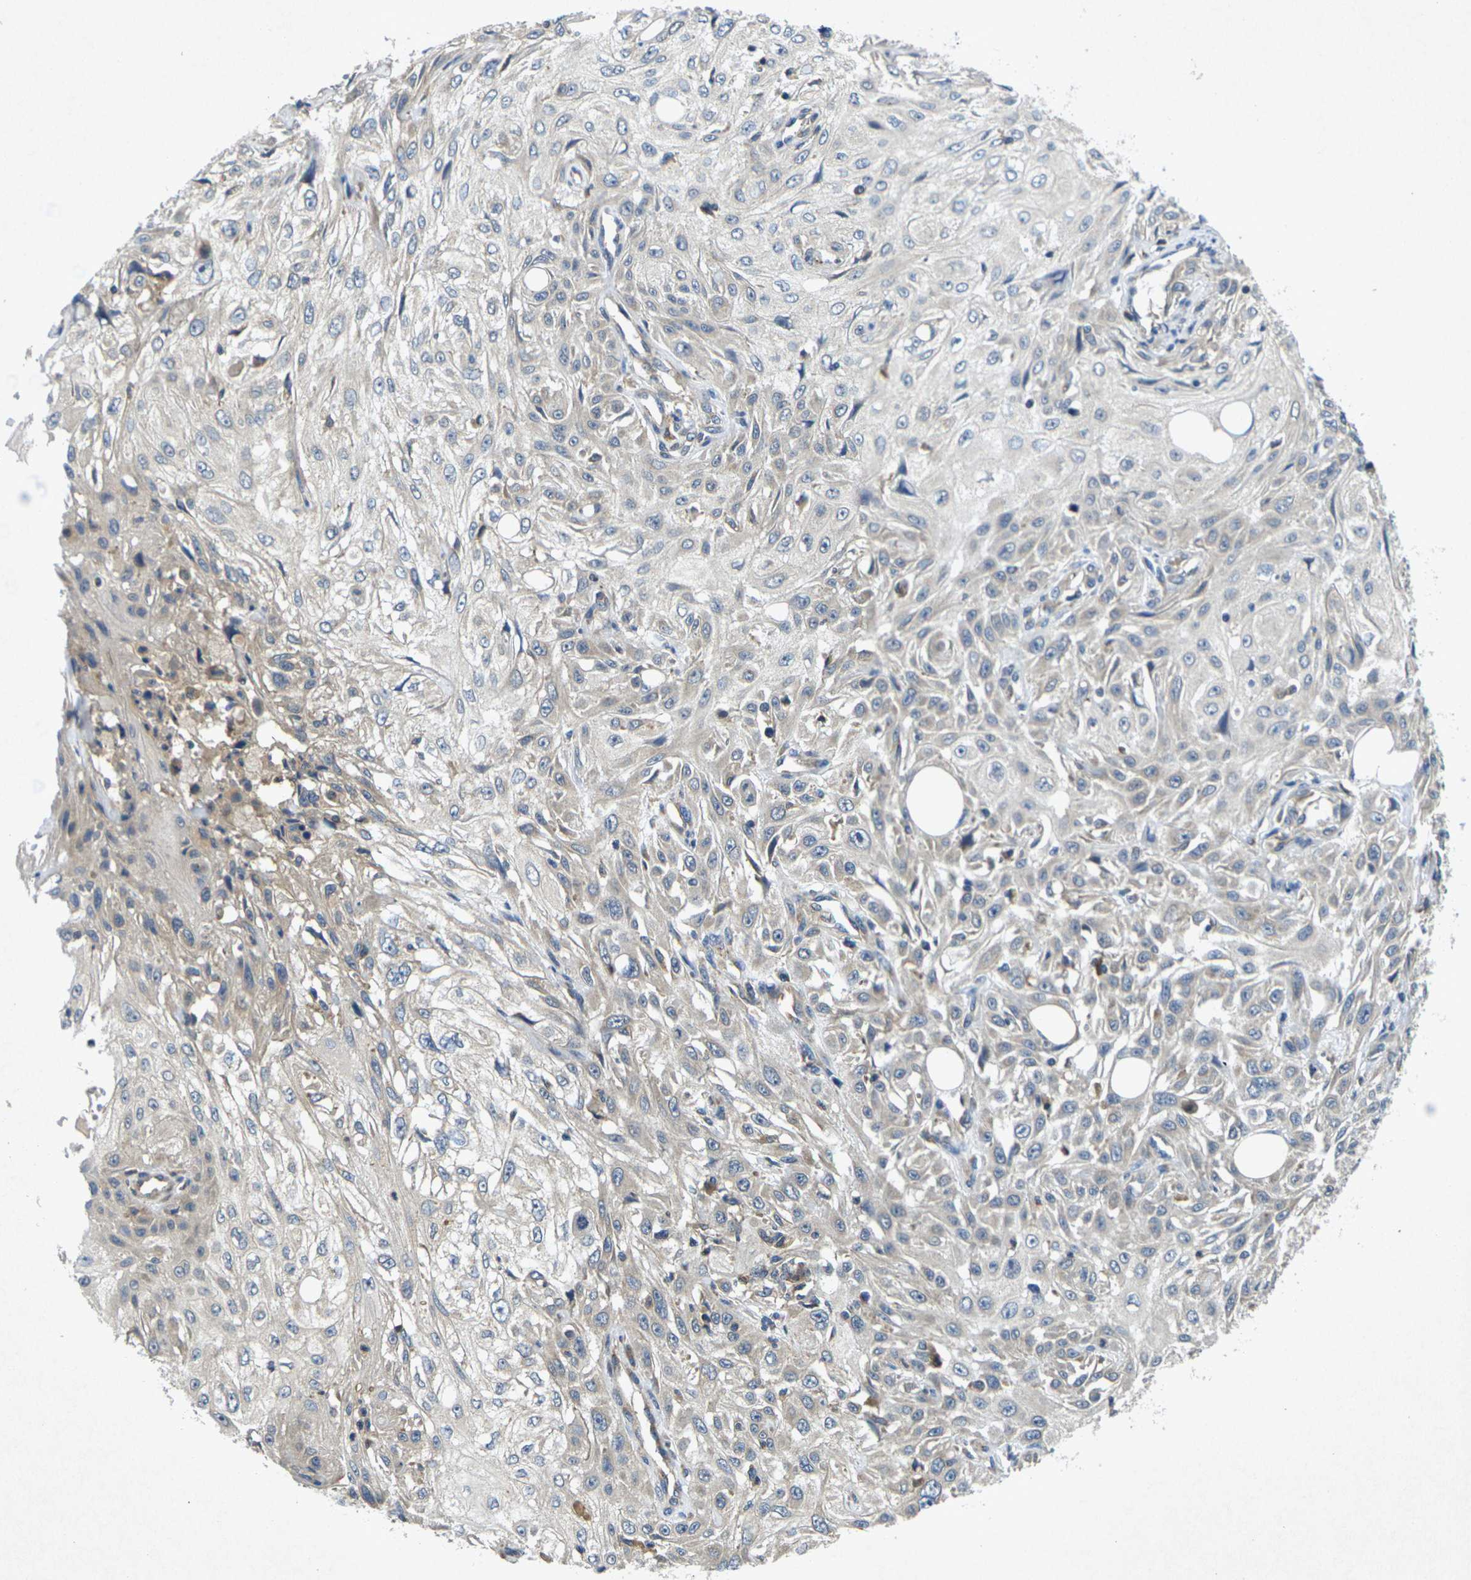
{"staining": {"intensity": "negative", "quantity": "none", "location": "none"}, "tissue": "skin cancer", "cell_type": "Tumor cells", "image_type": "cancer", "snomed": [{"axis": "morphology", "description": "Squamous cell carcinoma, NOS"}, {"axis": "topography", "description": "Skin"}], "caption": "This is an immunohistochemistry (IHC) image of squamous cell carcinoma (skin). There is no positivity in tumor cells.", "gene": "KIF1B", "patient": {"sex": "male", "age": 75}}